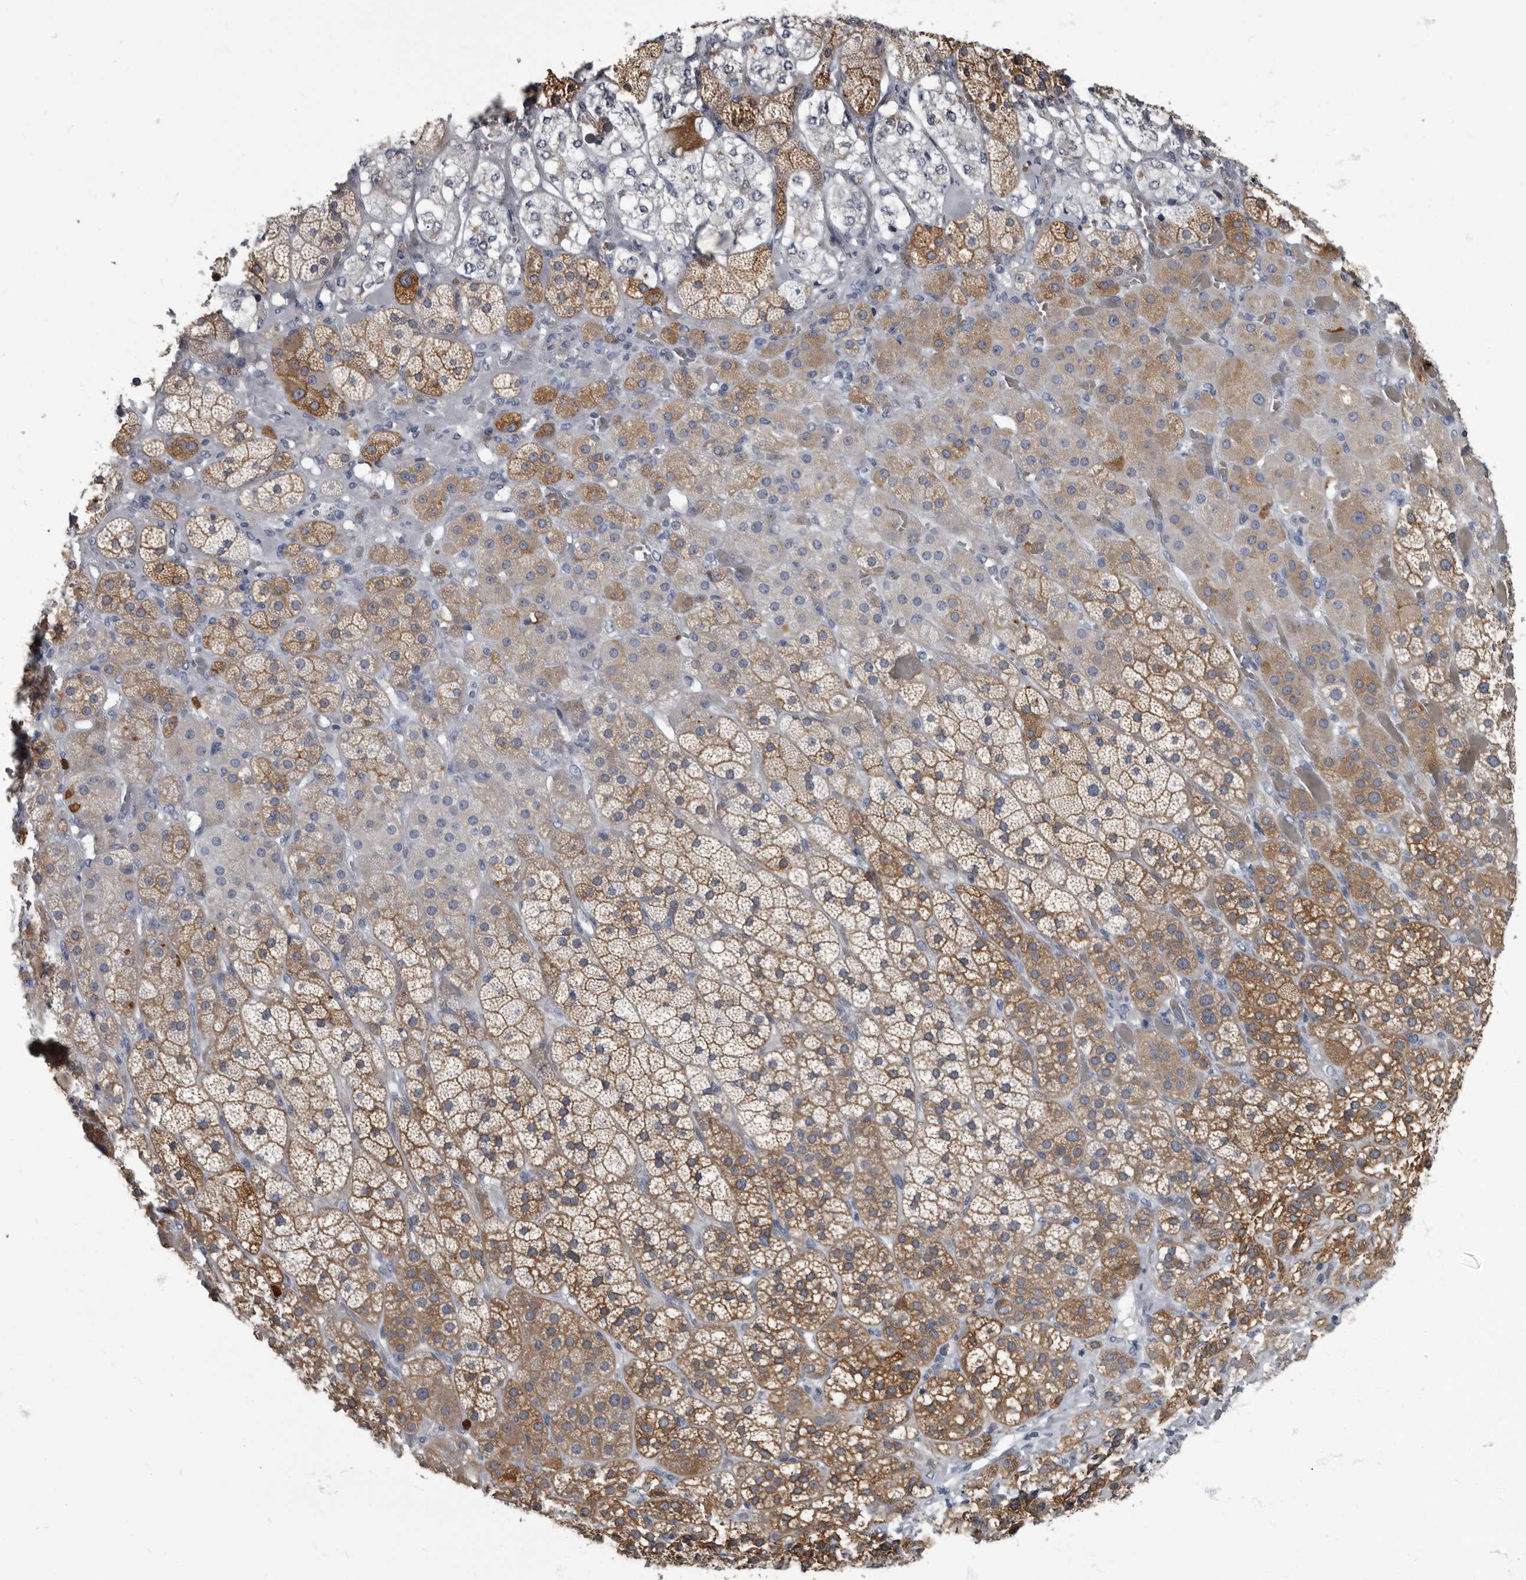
{"staining": {"intensity": "moderate", "quantity": ">75%", "location": "cytoplasmic/membranous"}, "tissue": "adrenal gland", "cell_type": "Glandular cells", "image_type": "normal", "snomed": [{"axis": "morphology", "description": "Normal tissue, NOS"}, {"axis": "topography", "description": "Adrenal gland"}], "caption": "Brown immunohistochemical staining in benign human adrenal gland displays moderate cytoplasmic/membranous positivity in about >75% of glandular cells. The protein of interest is shown in brown color, while the nuclei are stained blue.", "gene": "TPD52L1", "patient": {"sex": "male", "age": 57}}